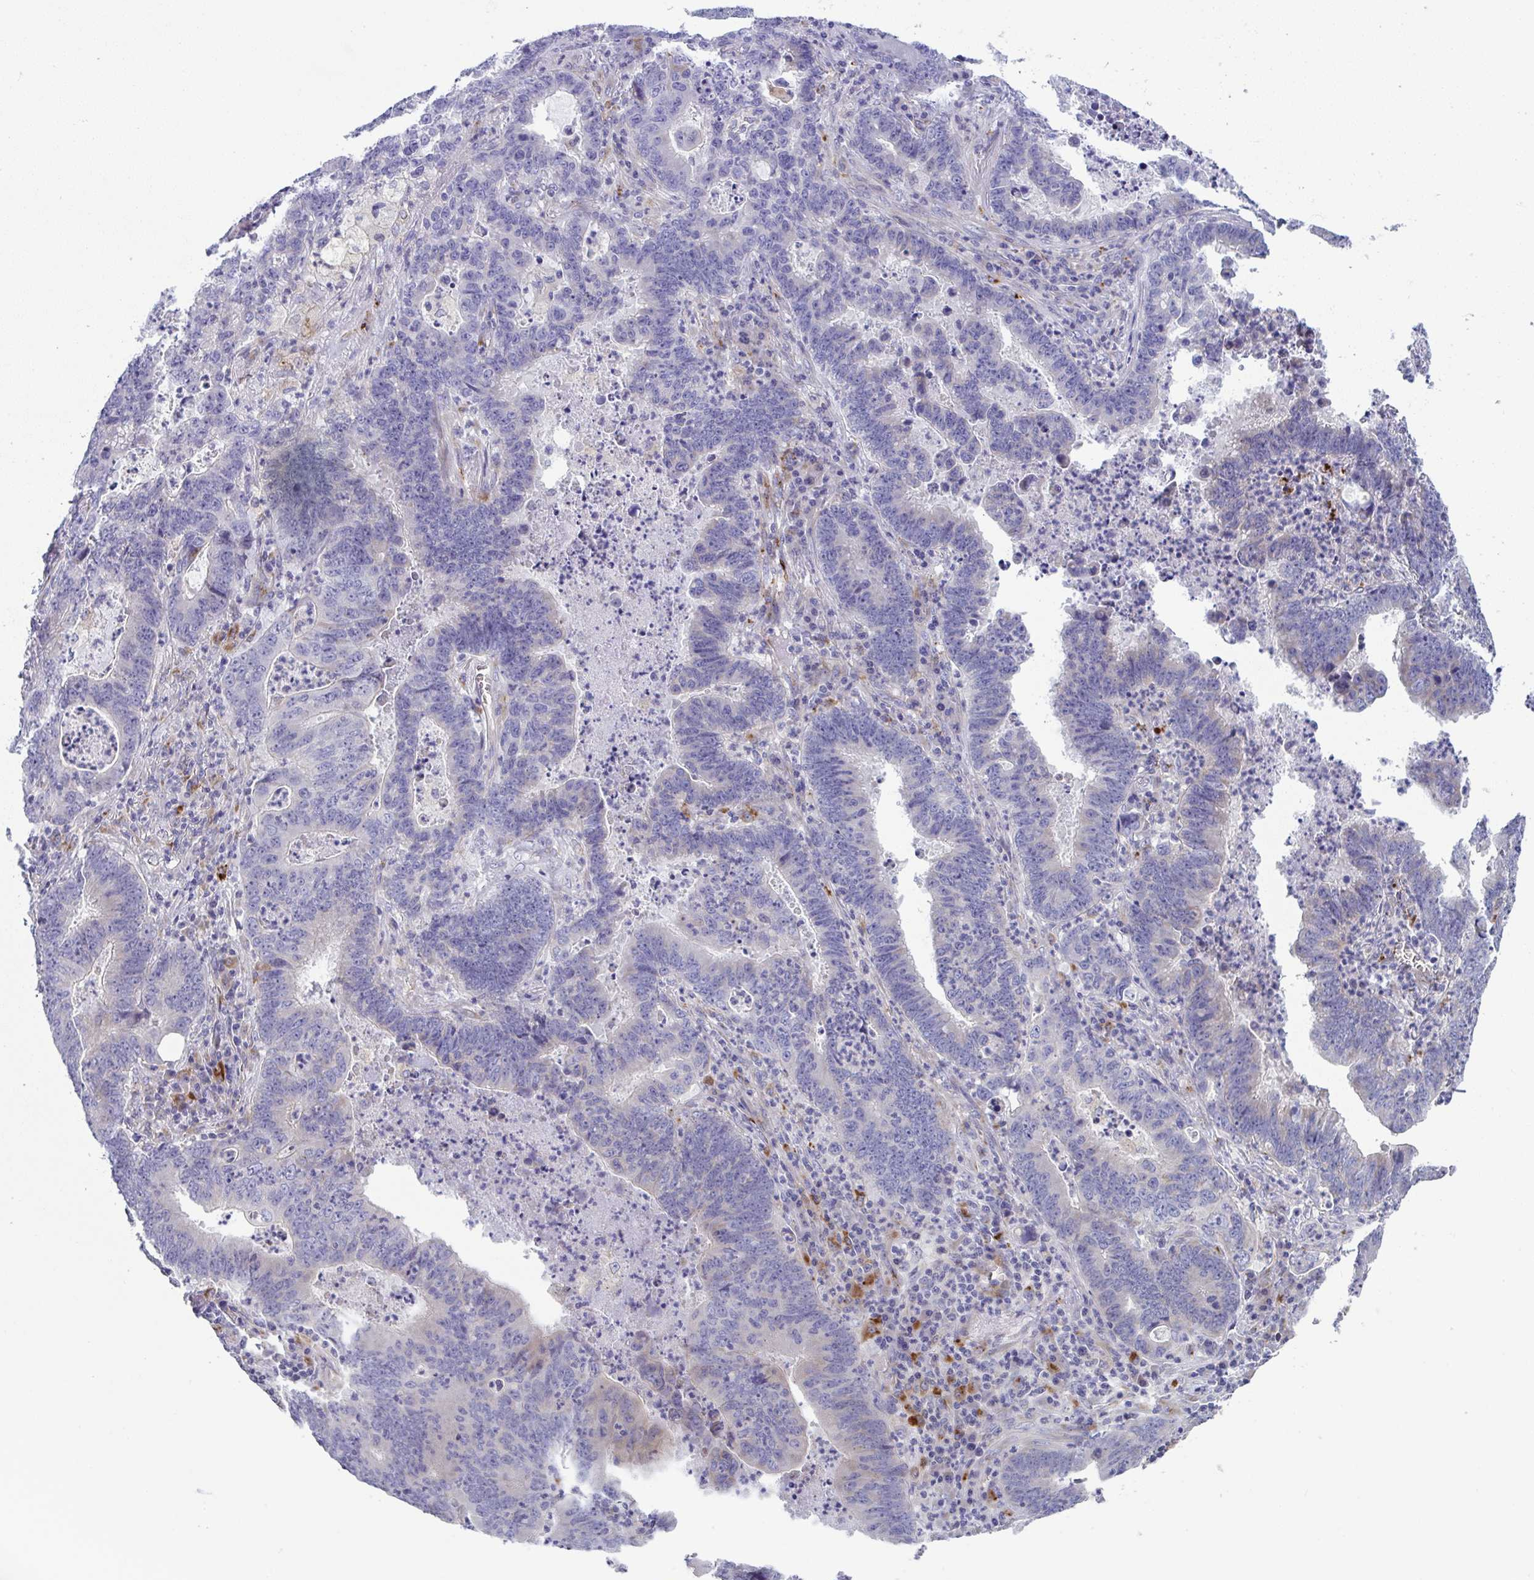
{"staining": {"intensity": "negative", "quantity": "none", "location": "none"}, "tissue": "lung cancer", "cell_type": "Tumor cells", "image_type": "cancer", "snomed": [{"axis": "morphology", "description": "Aneuploidy"}, {"axis": "morphology", "description": "Adenocarcinoma, NOS"}, {"axis": "morphology", "description": "Adenocarcinoma primary or metastatic"}, {"axis": "topography", "description": "Lung"}], "caption": "An image of lung cancer (adenocarcinoma) stained for a protein demonstrates no brown staining in tumor cells.", "gene": "TOR1AIP2", "patient": {"sex": "female", "age": 75}}